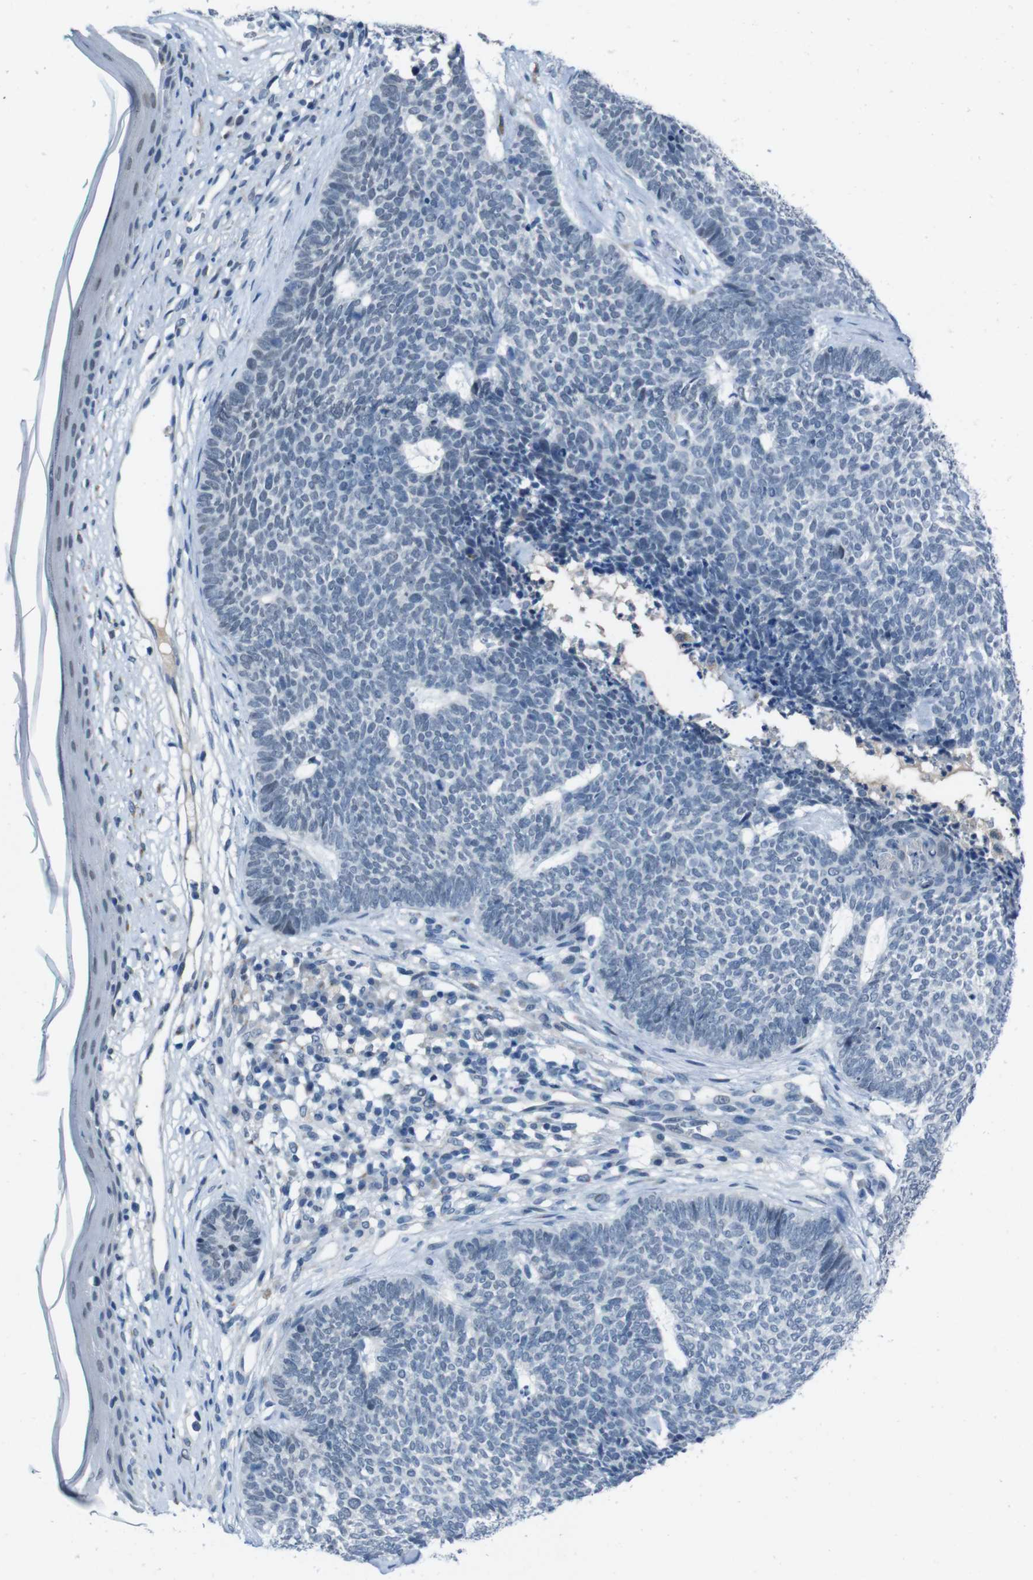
{"staining": {"intensity": "negative", "quantity": "none", "location": "none"}, "tissue": "skin cancer", "cell_type": "Tumor cells", "image_type": "cancer", "snomed": [{"axis": "morphology", "description": "Basal cell carcinoma"}, {"axis": "topography", "description": "Skin"}], "caption": "High power microscopy micrograph of an immunohistochemistry (IHC) image of skin basal cell carcinoma, revealing no significant positivity in tumor cells.", "gene": "CDHR2", "patient": {"sex": "female", "age": 84}}